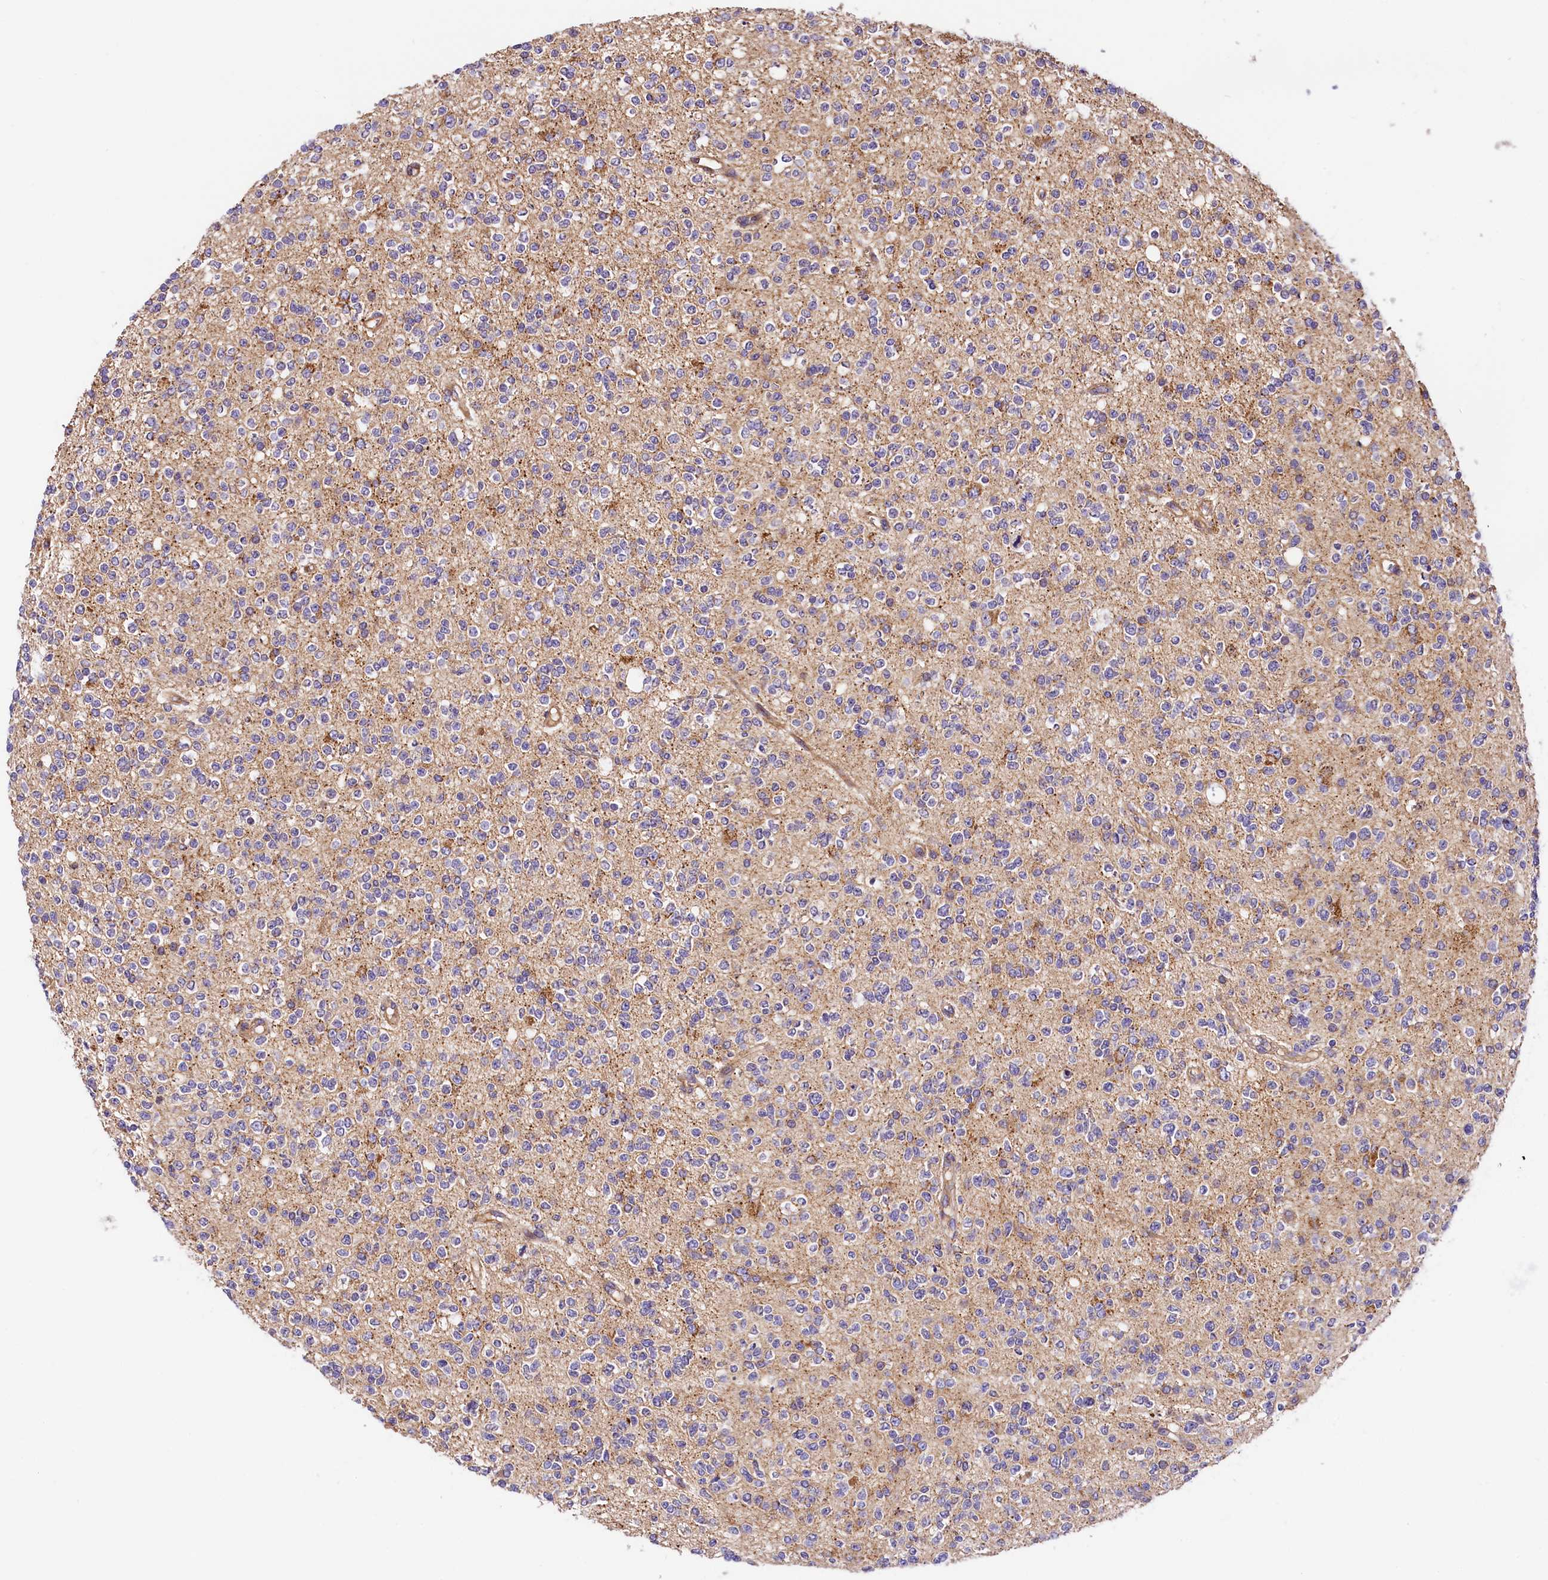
{"staining": {"intensity": "negative", "quantity": "none", "location": "none"}, "tissue": "glioma", "cell_type": "Tumor cells", "image_type": "cancer", "snomed": [{"axis": "morphology", "description": "Glioma, malignant, High grade"}, {"axis": "topography", "description": "Brain"}], "caption": "A photomicrograph of malignant glioma (high-grade) stained for a protein exhibits no brown staining in tumor cells.", "gene": "ARMC6", "patient": {"sex": "male", "age": 34}}